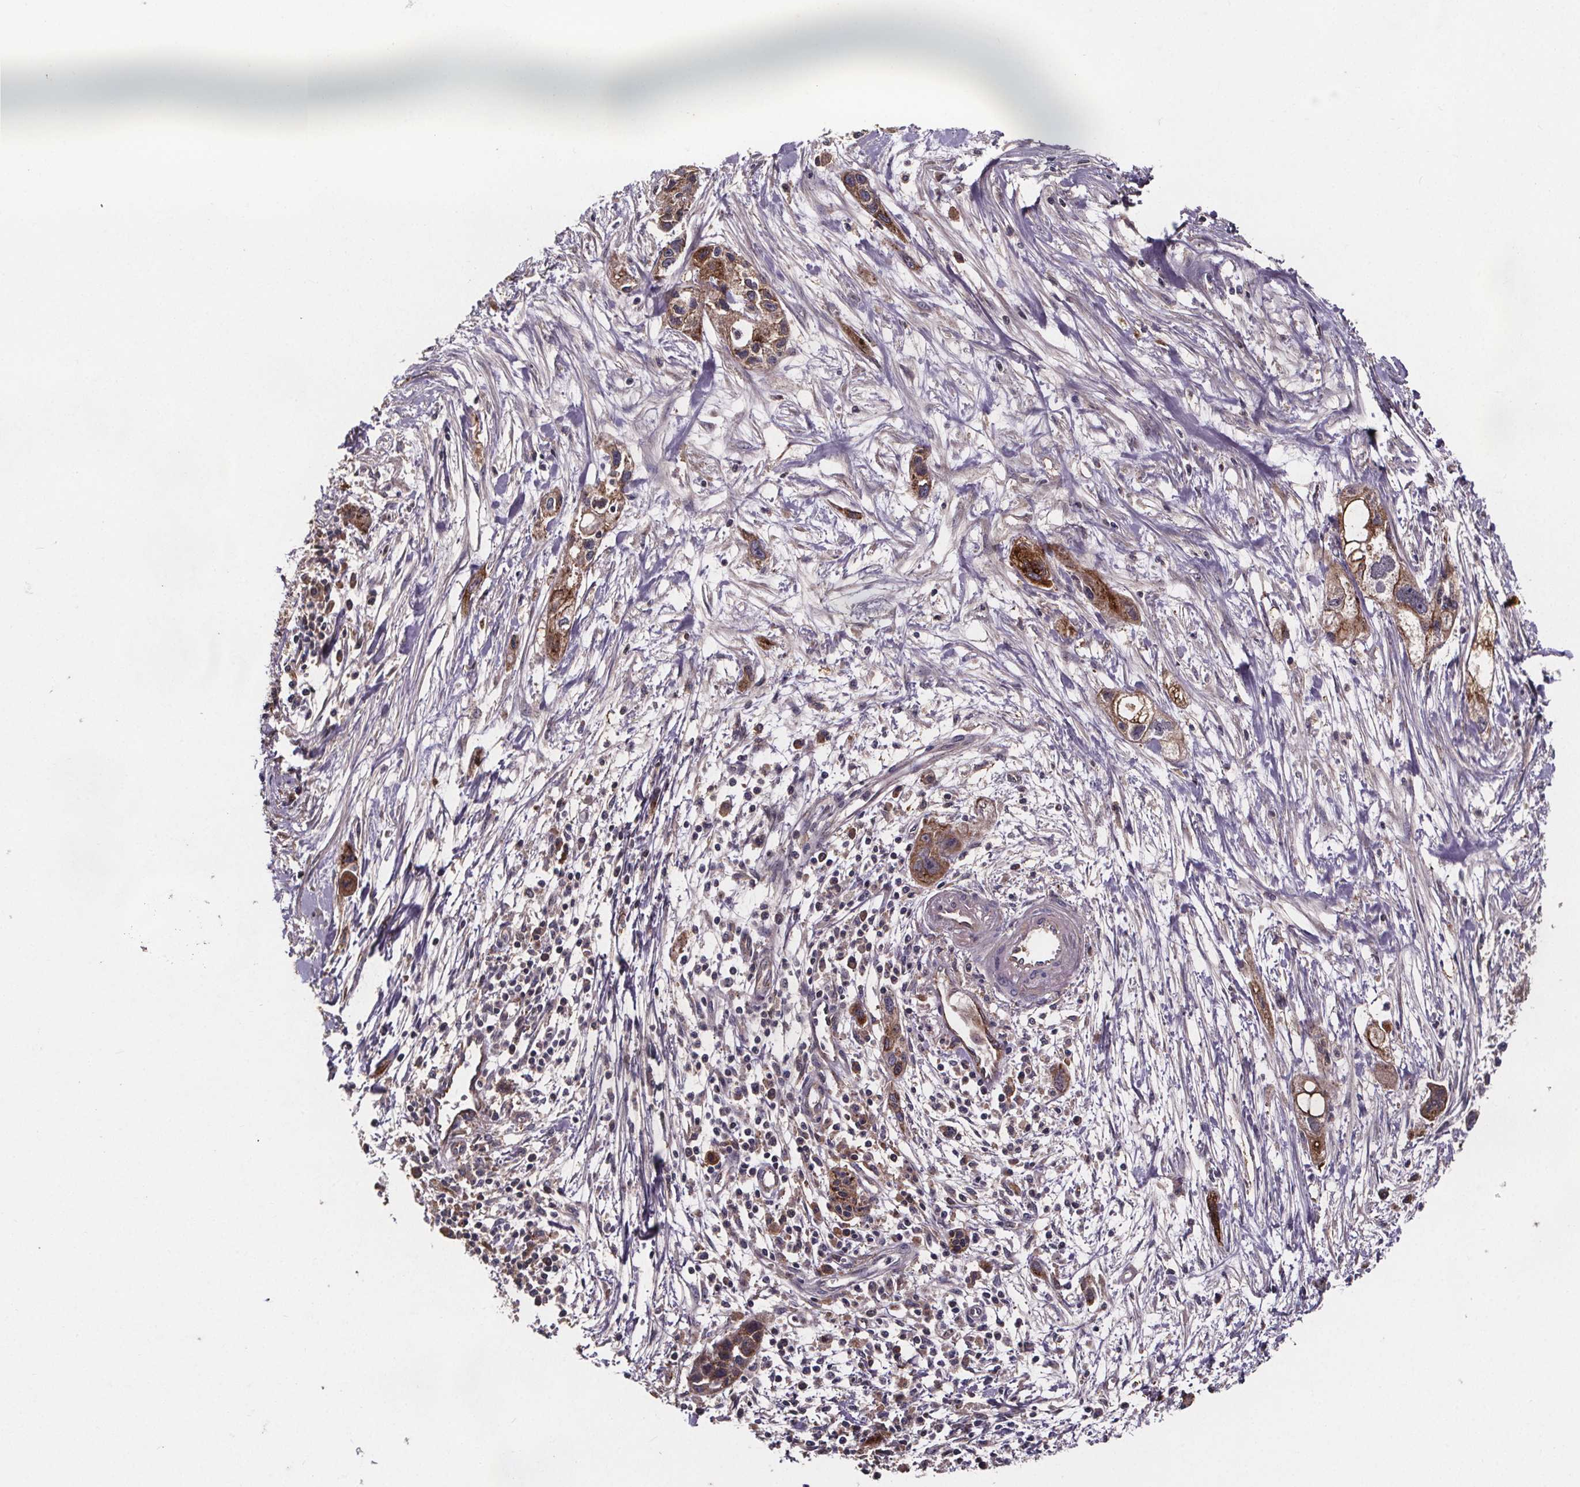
{"staining": {"intensity": "moderate", "quantity": ">75%", "location": "cytoplasmic/membranous"}, "tissue": "pancreatic cancer", "cell_type": "Tumor cells", "image_type": "cancer", "snomed": [{"axis": "morphology", "description": "Adenocarcinoma, NOS"}, {"axis": "topography", "description": "Pancreas"}], "caption": "IHC image of human pancreatic adenocarcinoma stained for a protein (brown), which demonstrates medium levels of moderate cytoplasmic/membranous staining in about >75% of tumor cells.", "gene": "FASTKD3", "patient": {"sex": "female", "age": 61}}